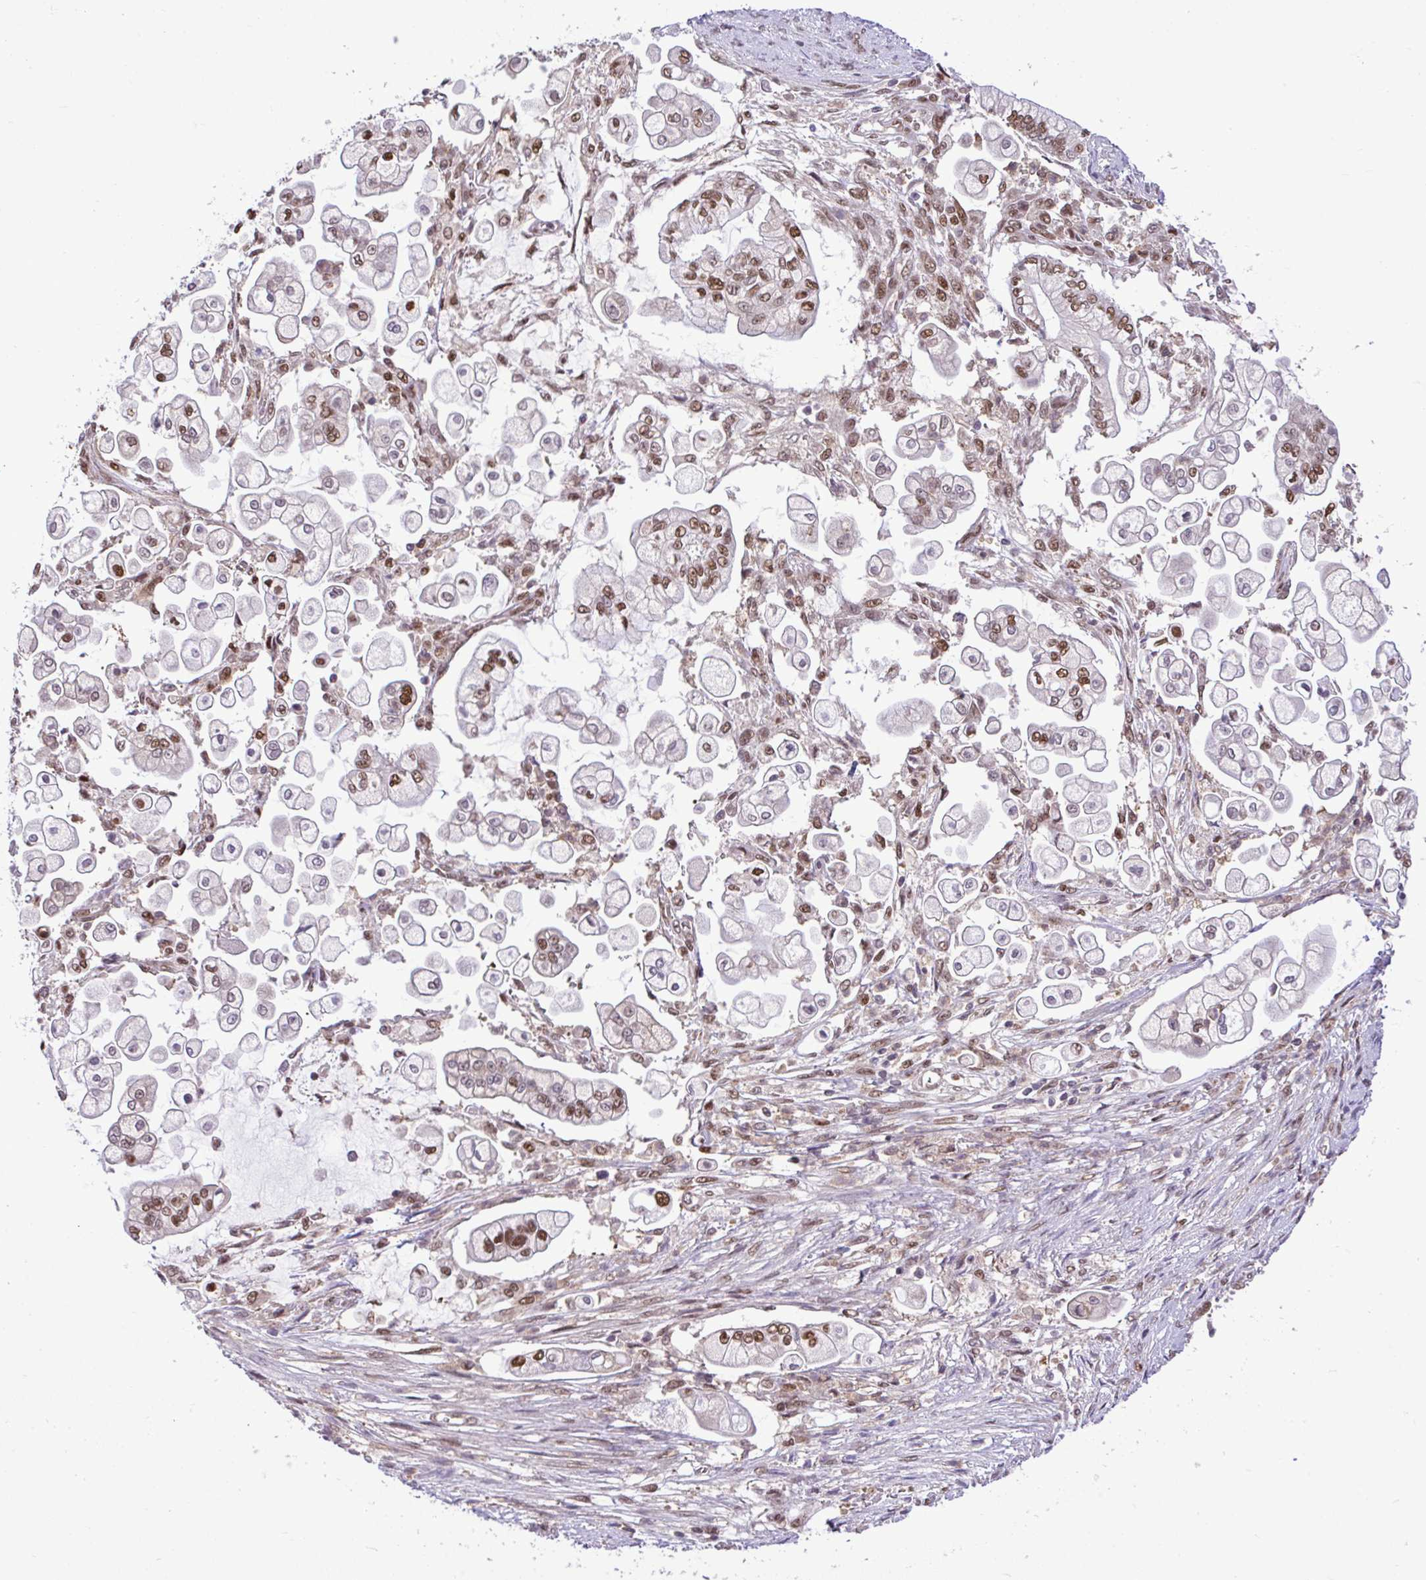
{"staining": {"intensity": "moderate", "quantity": "25%-75%", "location": "nuclear"}, "tissue": "pancreatic cancer", "cell_type": "Tumor cells", "image_type": "cancer", "snomed": [{"axis": "morphology", "description": "Adenocarcinoma, NOS"}, {"axis": "topography", "description": "Pancreas"}], "caption": "Moderate nuclear staining is present in about 25%-75% of tumor cells in pancreatic adenocarcinoma. The protein is shown in brown color, while the nuclei are stained blue.", "gene": "GLIS3", "patient": {"sex": "female", "age": 69}}